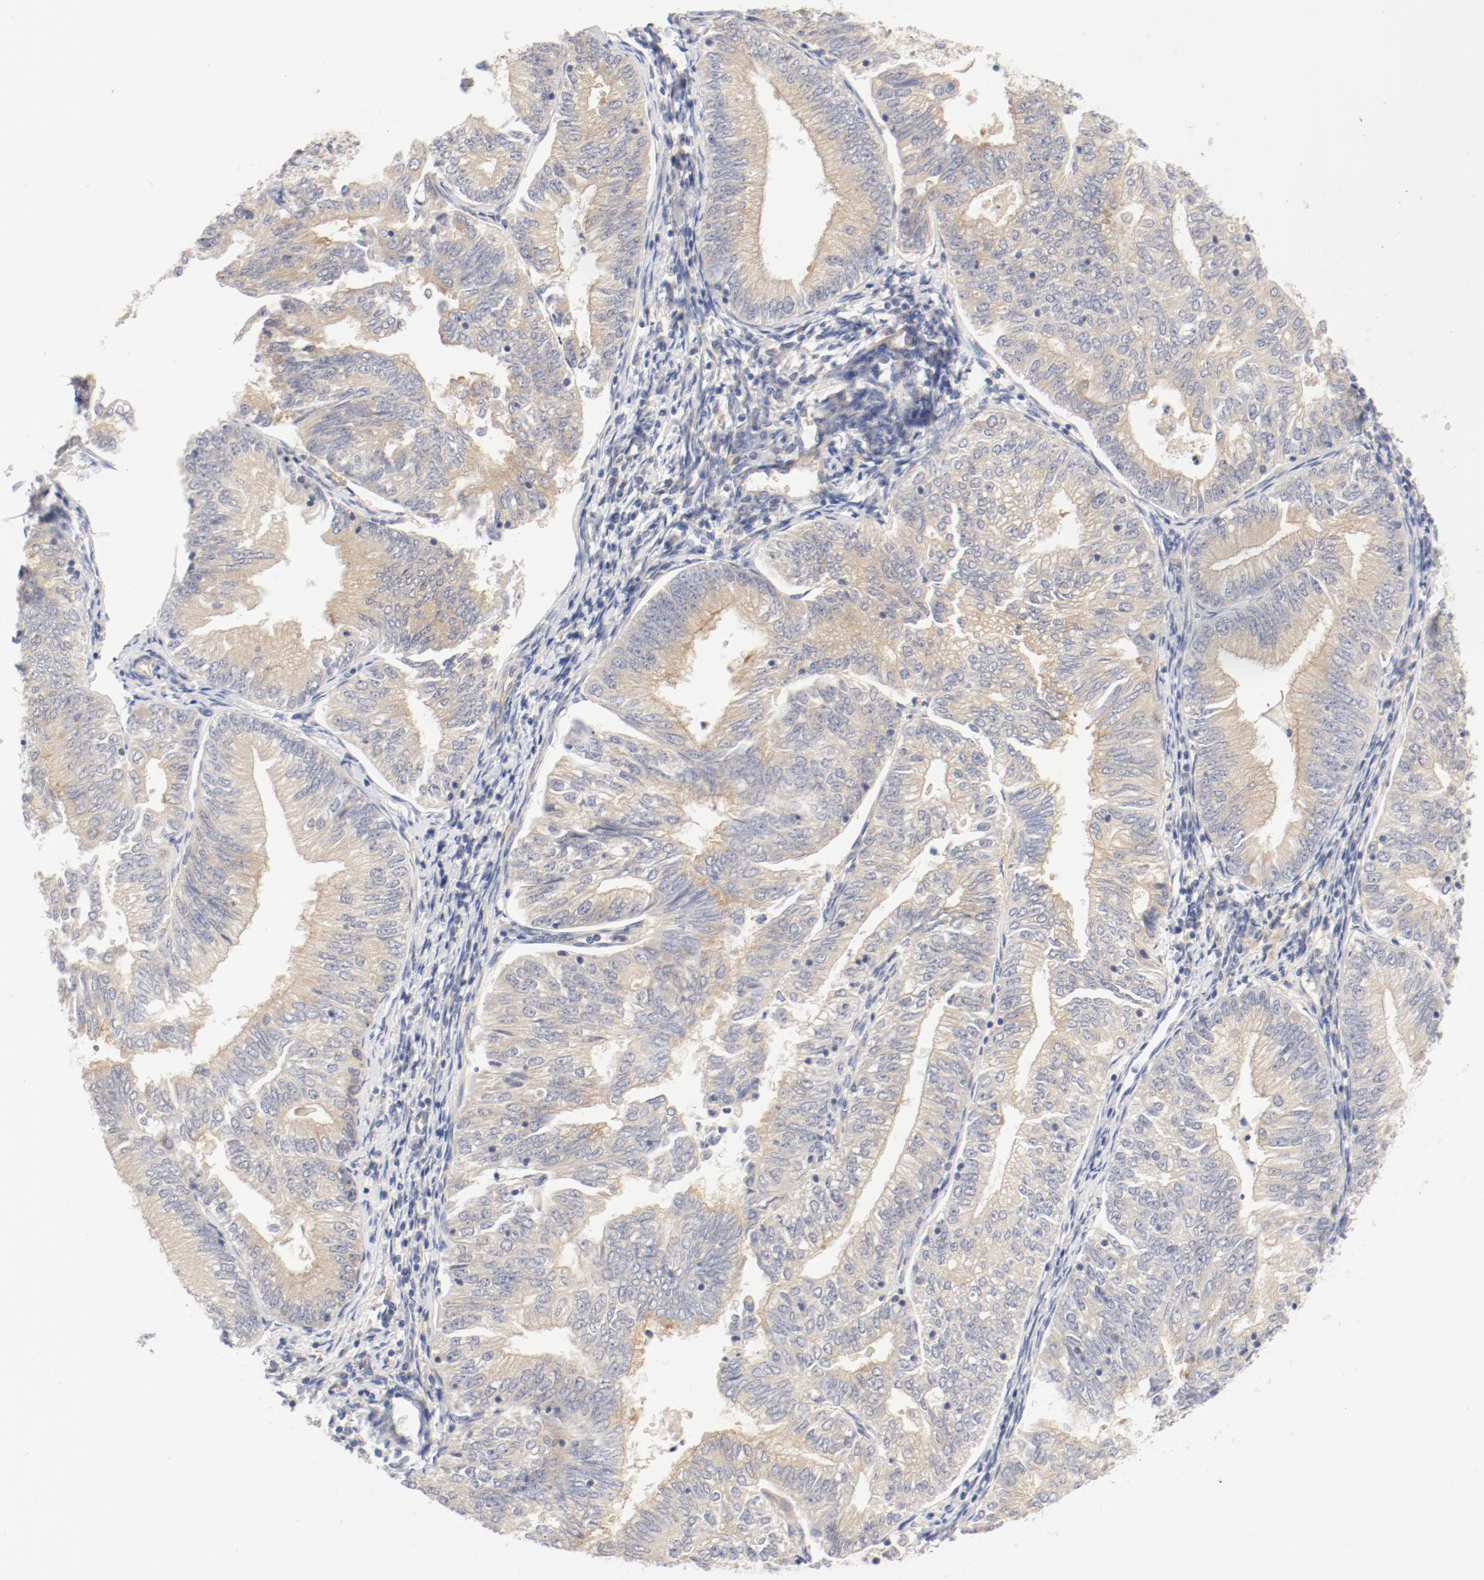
{"staining": {"intensity": "weak", "quantity": "25%-75%", "location": "cytoplasmic/membranous"}, "tissue": "endometrial cancer", "cell_type": "Tumor cells", "image_type": "cancer", "snomed": [{"axis": "morphology", "description": "Adenocarcinoma, NOS"}, {"axis": "topography", "description": "Endometrium"}], "caption": "A photomicrograph of human endometrial adenocarcinoma stained for a protein shows weak cytoplasmic/membranous brown staining in tumor cells.", "gene": "DYNC1H1", "patient": {"sex": "female", "age": 69}}